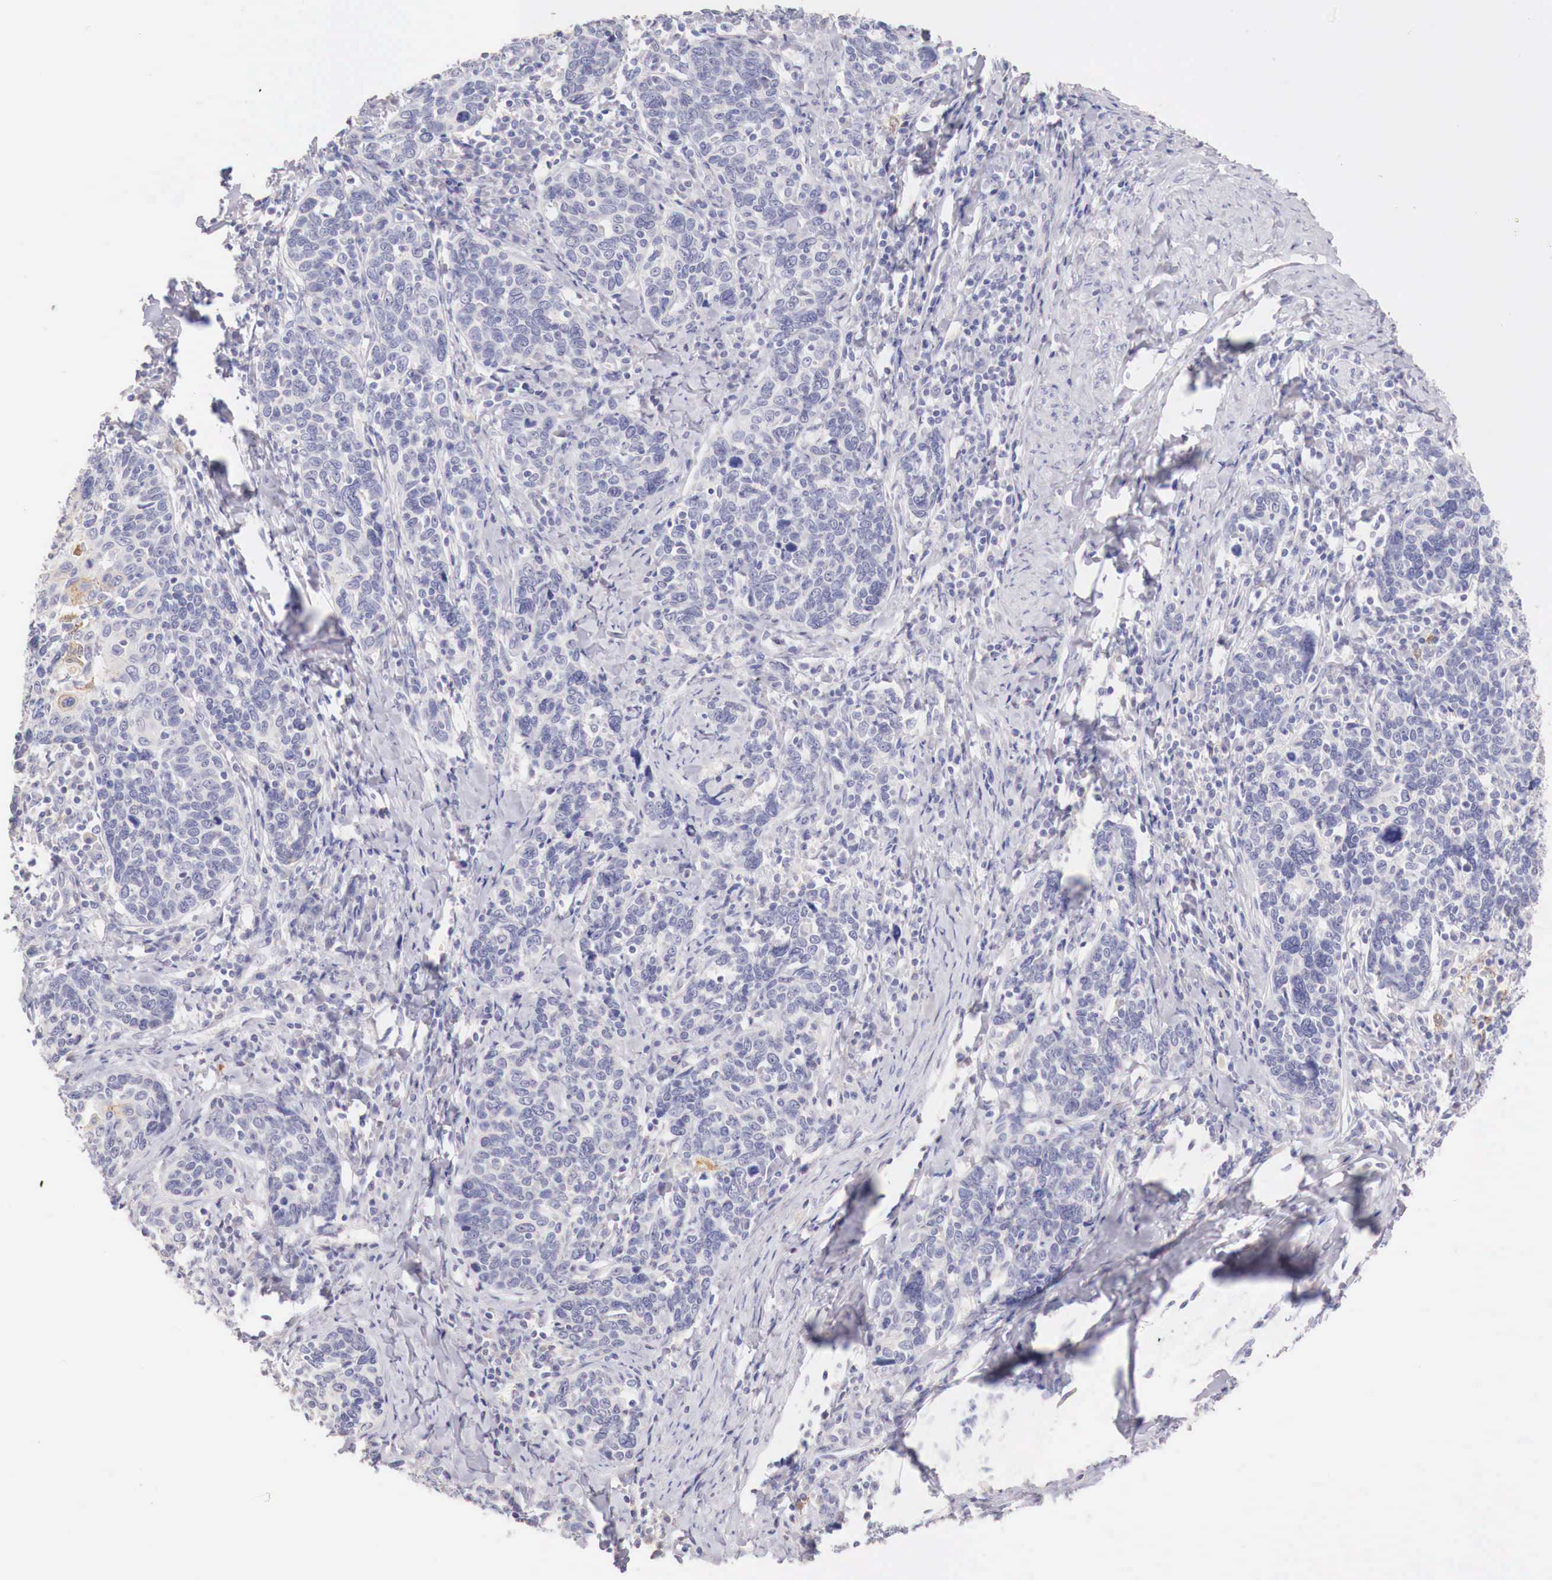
{"staining": {"intensity": "moderate", "quantity": "<25%", "location": "cytoplasmic/membranous,nuclear"}, "tissue": "cervical cancer", "cell_type": "Tumor cells", "image_type": "cancer", "snomed": [{"axis": "morphology", "description": "Squamous cell carcinoma, NOS"}, {"axis": "topography", "description": "Cervix"}], "caption": "A low amount of moderate cytoplasmic/membranous and nuclear expression is identified in approximately <25% of tumor cells in cervical cancer (squamous cell carcinoma) tissue. Using DAB (brown) and hematoxylin (blue) stains, captured at high magnification using brightfield microscopy.", "gene": "ITIH6", "patient": {"sex": "female", "age": 41}}